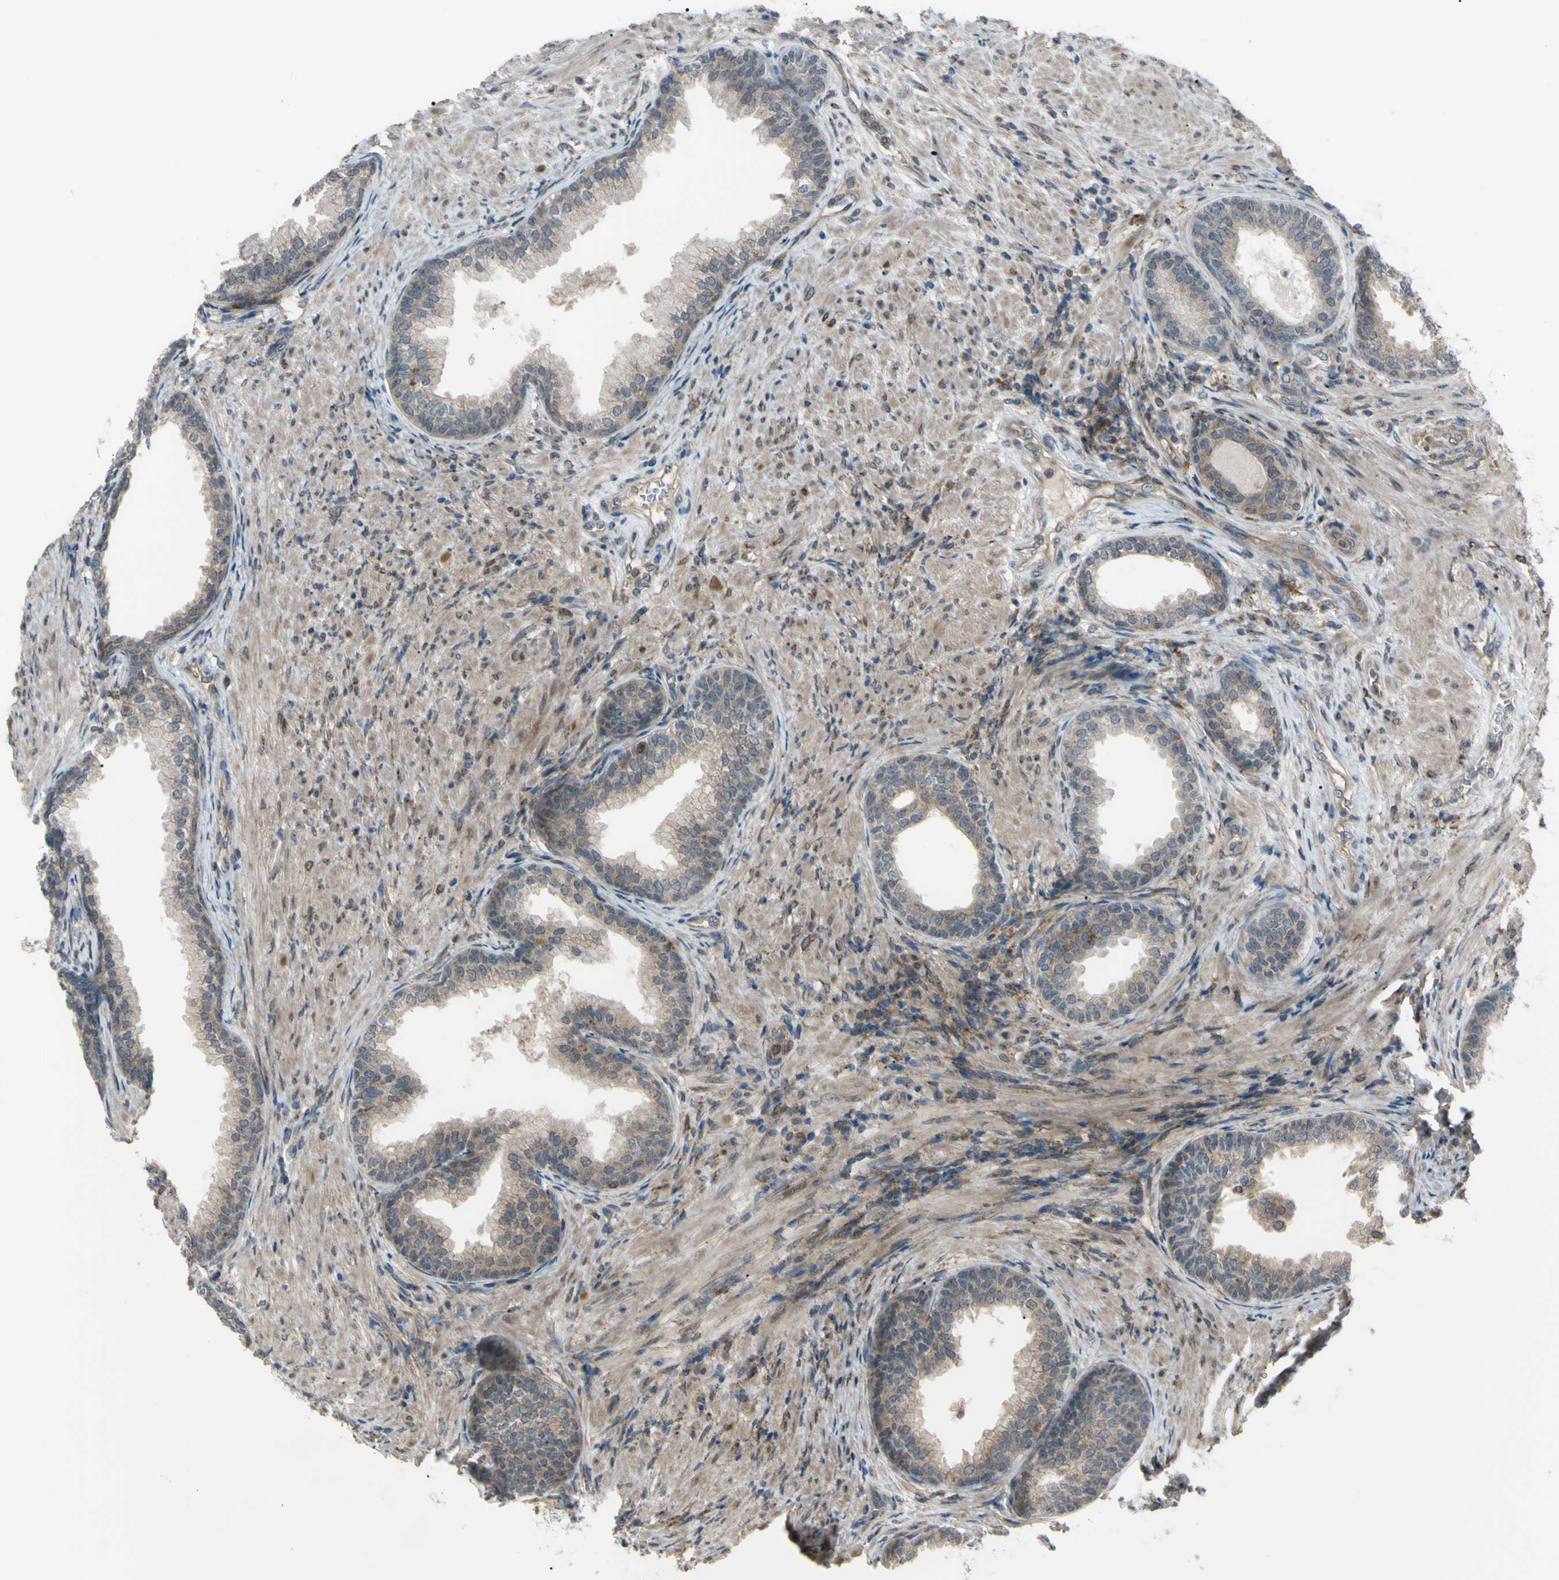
{"staining": {"intensity": "moderate", "quantity": ">75%", "location": "cytoplasmic/membranous,nuclear"}, "tissue": "prostate", "cell_type": "Glandular cells", "image_type": "normal", "snomed": [{"axis": "morphology", "description": "Normal tissue, NOS"}, {"axis": "topography", "description": "Prostate"}], "caption": "Immunohistochemistry (IHC) of benign prostate displays medium levels of moderate cytoplasmic/membranous,nuclear positivity in approximately >75% of glandular cells.", "gene": "FLII", "patient": {"sex": "male", "age": 76}}